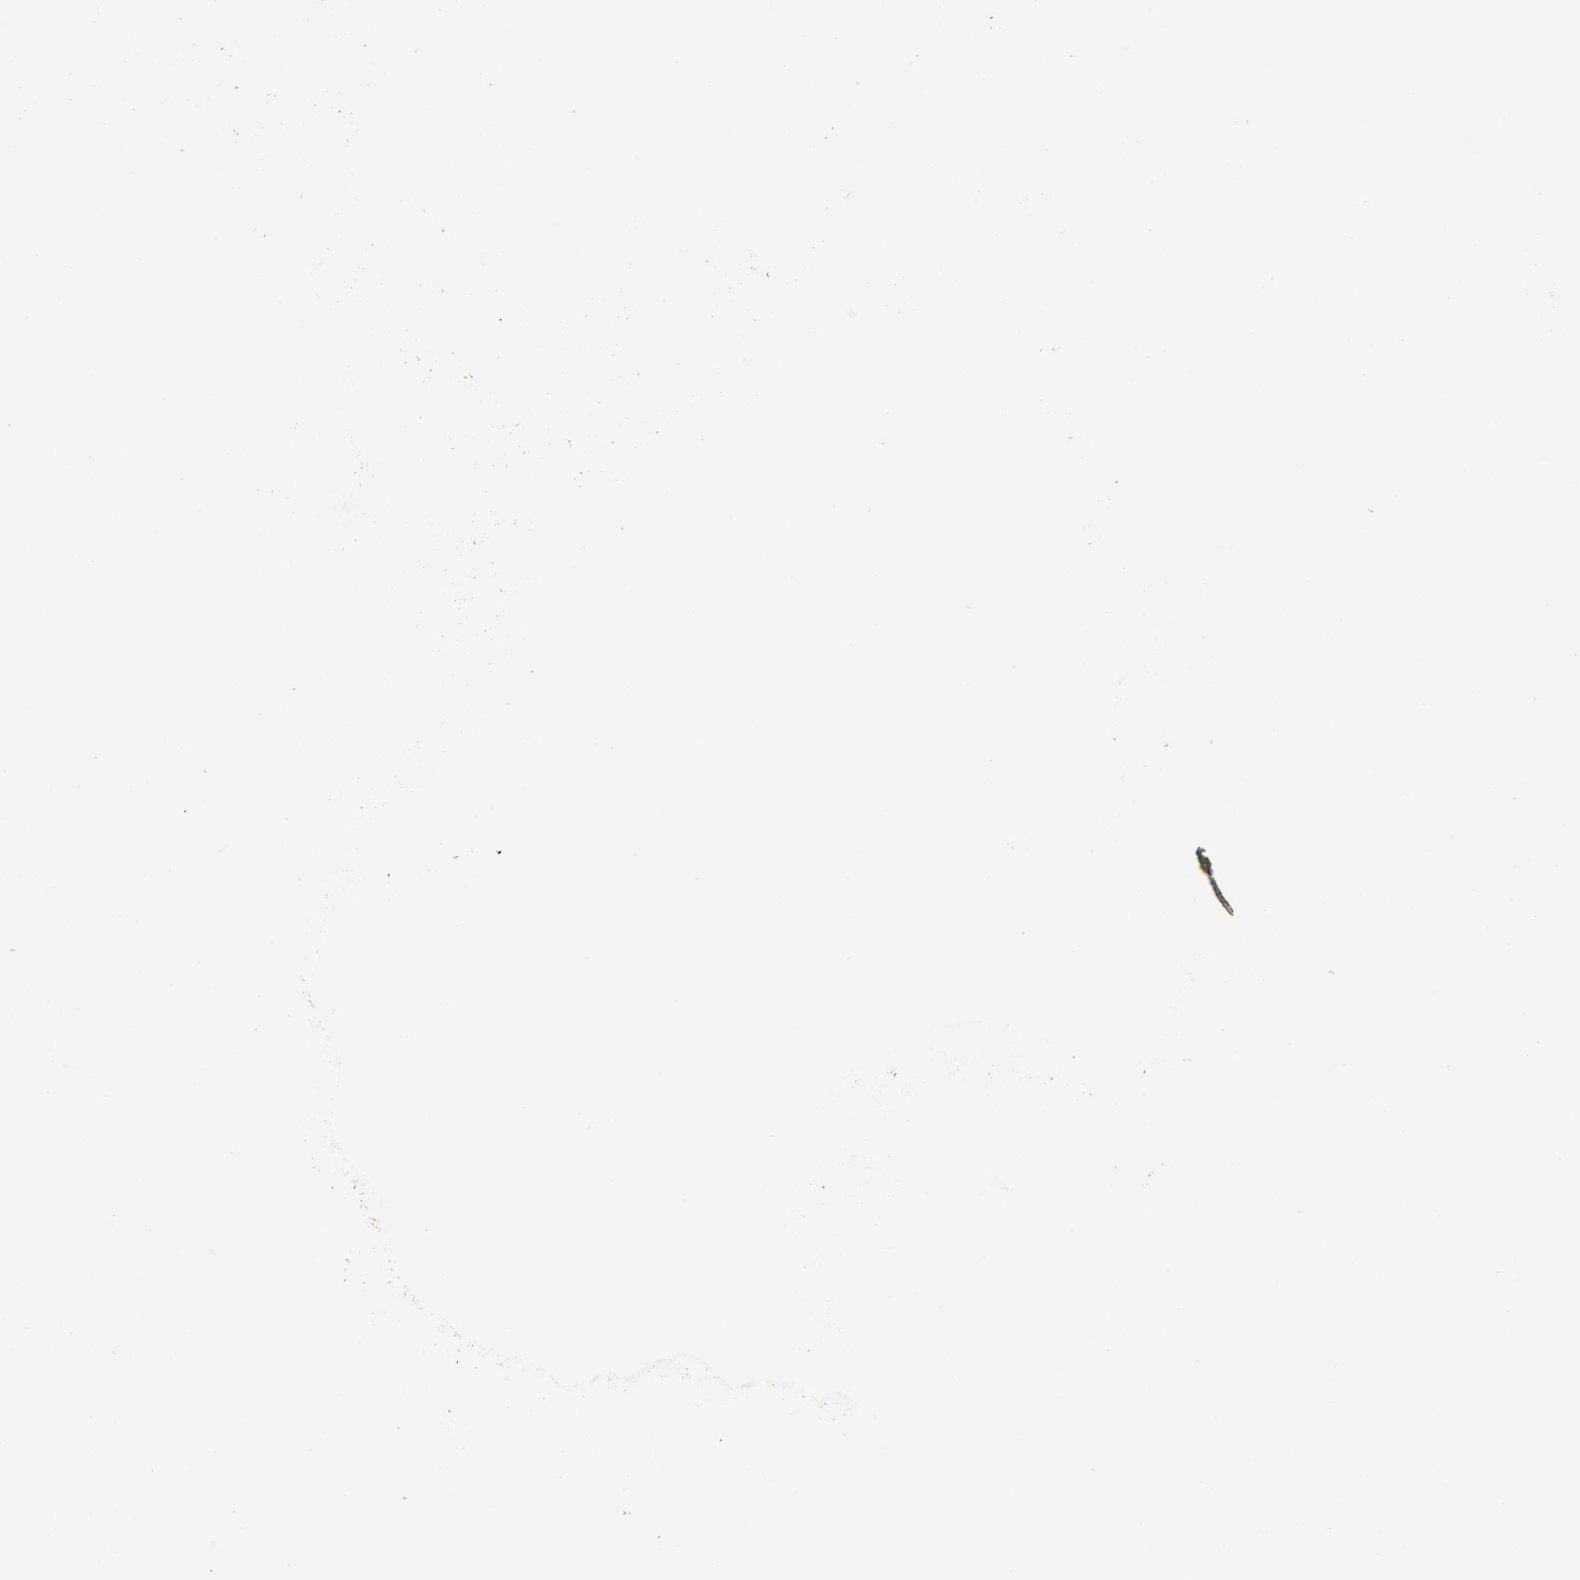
{"staining": {"intensity": "weak", "quantity": "25%-75%", "location": "cytoplasmic/membranous"}, "tissue": "colorectal cancer", "cell_type": "Tumor cells", "image_type": "cancer", "snomed": [{"axis": "morphology", "description": "Adenocarcinoma, NOS"}, {"axis": "topography", "description": "Colon"}], "caption": "Human colorectal cancer stained with a protein marker displays weak staining in tumor cells.", "gene": "DNAJB4", "patient": {"sex": "female", "age": 57}}